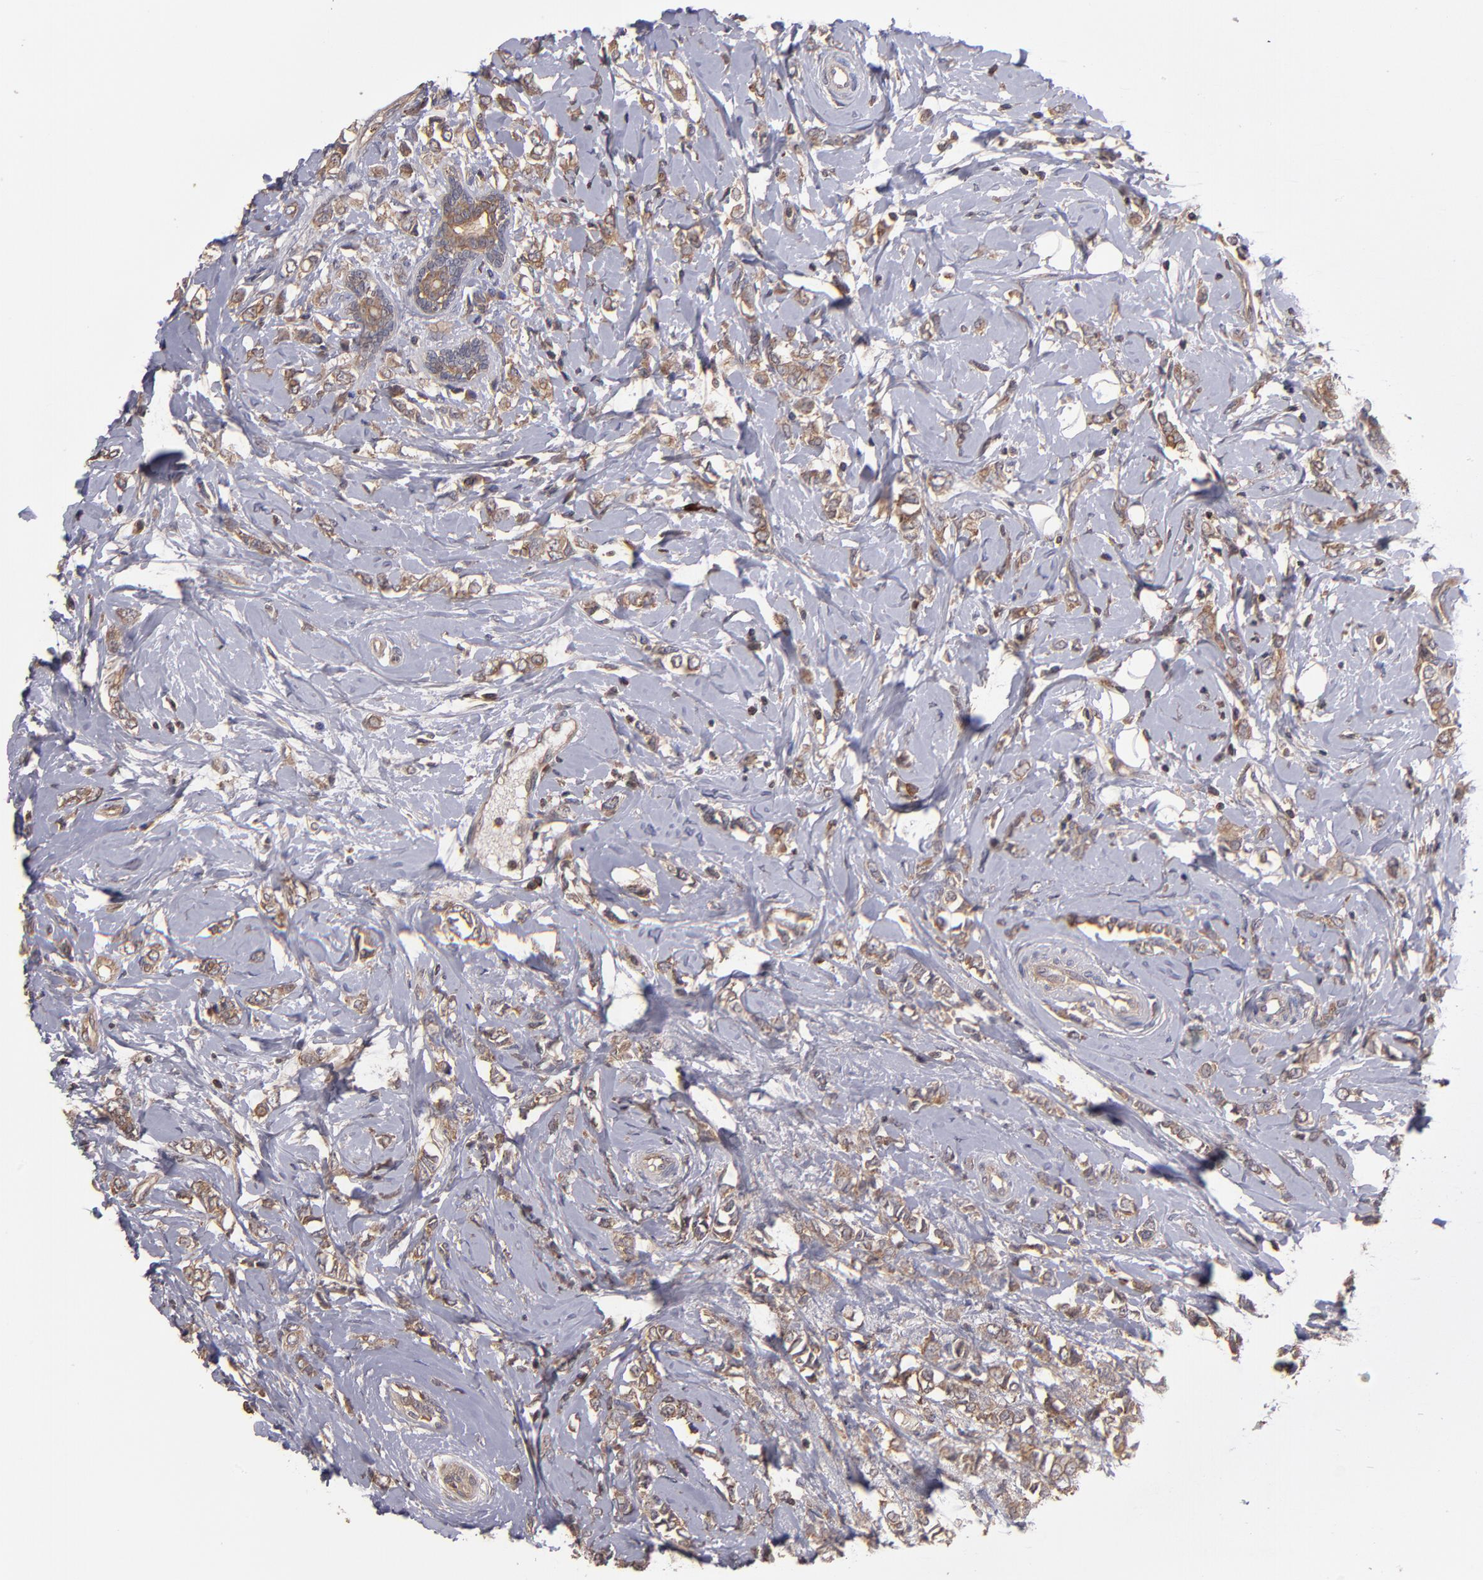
{"staining": {"intensity": "moderate", "quantity": ">75%", "location": "cytoplasmic/membranous"}, "tissue": "breast cancer", "cell_type": "Tumor cells", "image_type": "cancer", "snomed": [{"axis": "morphology", "description": "Normal tissue, NOS"}, {"axis": "morphology", "description": "Lobular carcinoma"}, {"axis": "topography", "description": "Breast"}], "caption": "There is medium levels of moderate cytoplasmic/membranous positivity in tumor cells of breast cancer (lobular carcinoma), as demonstrated by immunohistochemical staining (brown color).", "gene": "NF2", "patient": {"sex": "female", "age": 47}}